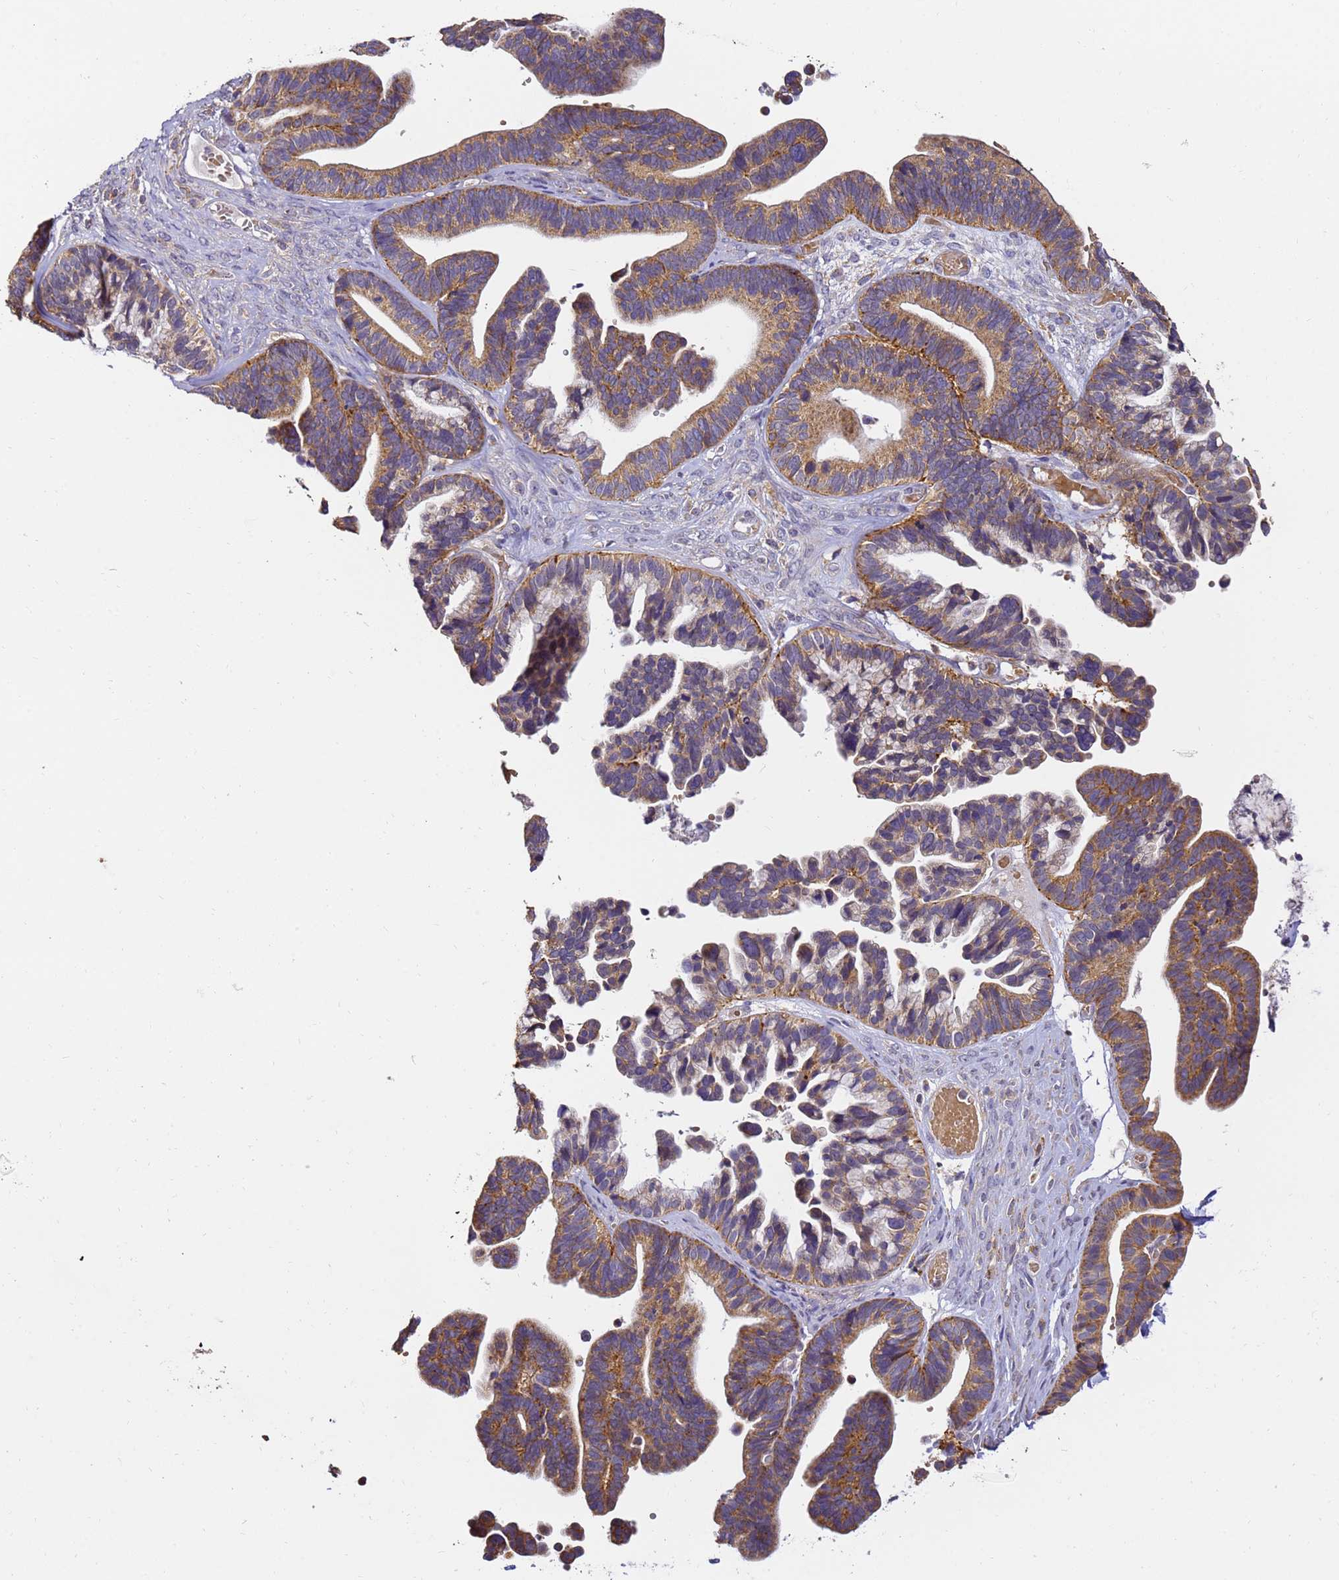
{"staining": {"intensity": "moderate", "quantity": ">75%", "location": "cytoplasmic/membranous"}, "tissue": "ovarian cancer", "cell_type": "Tumor cells", "image_type": "cancer", "snomed": [{"axis": "morphology", "description": "Cystadenocarcinoma, serous, NOS"}, {"axis": "topography", "description": "Ovary"}], "caption": "Moderate cytoplasmic/membranous staining is seen in about >75% of tumor cells in ovarian cancer (serous cystadenocarcinoma). Immunohistochemistry (ihc) stains the protein of interest in brown and the nuclei are stained blue.", "gene": "ARL8B", "patient": {"sex": "female", "age": 56}}